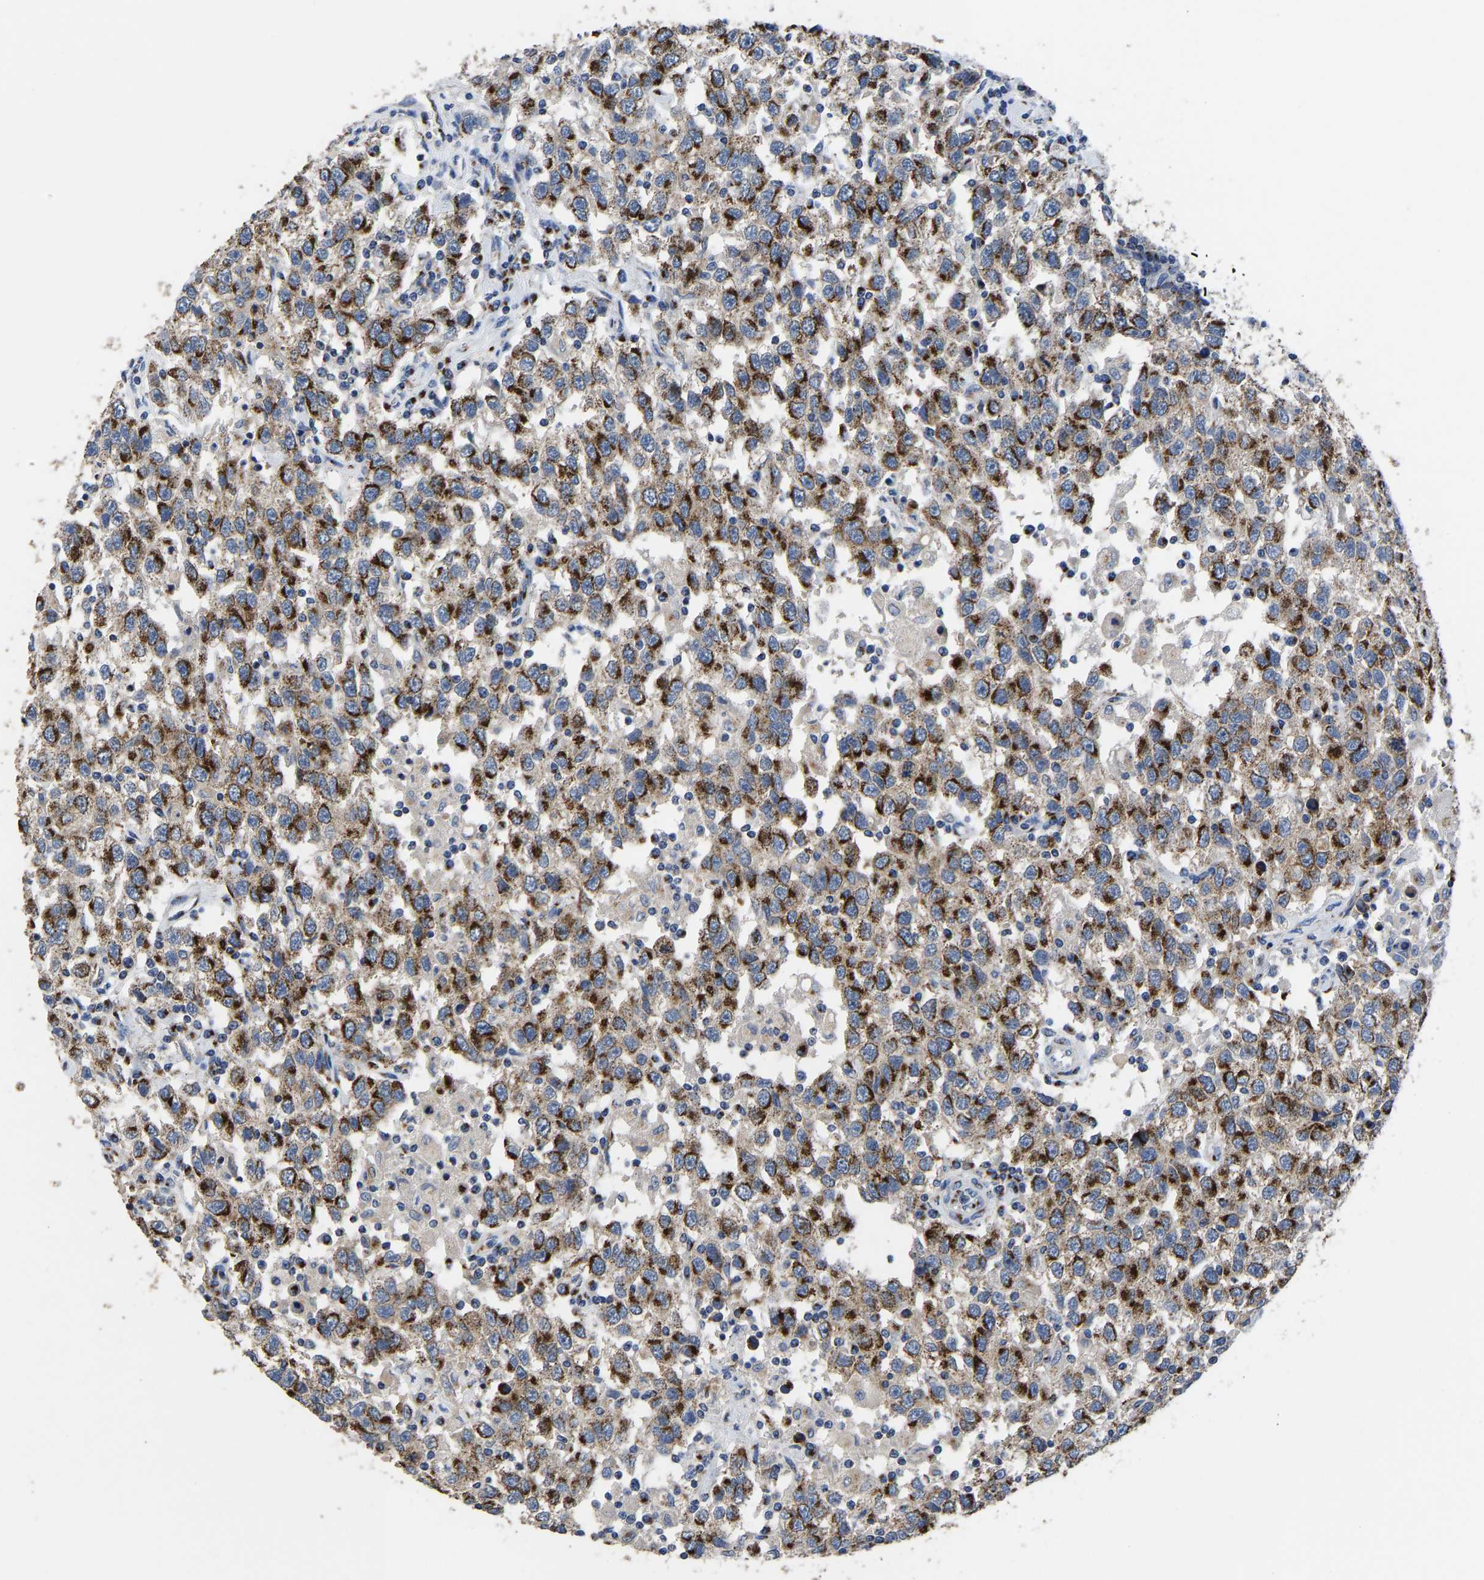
{"staining": {"intensity": "strong", "quantity": ">75%", "location": "cytoplasmic/membranous"}, "tissue": "testis cancer", "cell_type": "Tumor cells", "image_type": "cancer", "snomed": [{"axis": "morphology", "description": "Seminoma, NOS"}, {"axis": "topography", "description": "Testis"}], "caption": "High-magnification brightfield microscopy of testis cancer stained with DAB (3,3'-diaminobenzidine) (brown) and counterstained with hematoxylin (blue). tumor cells exhibit strong cytoplasmic/membranous staining is identified in approximately>75% of cells. (Brightfield microscopy of DAB IHC at high magnification).", "gene": "TMEM87A", "patient": {"sex": "male", "age": 41}}